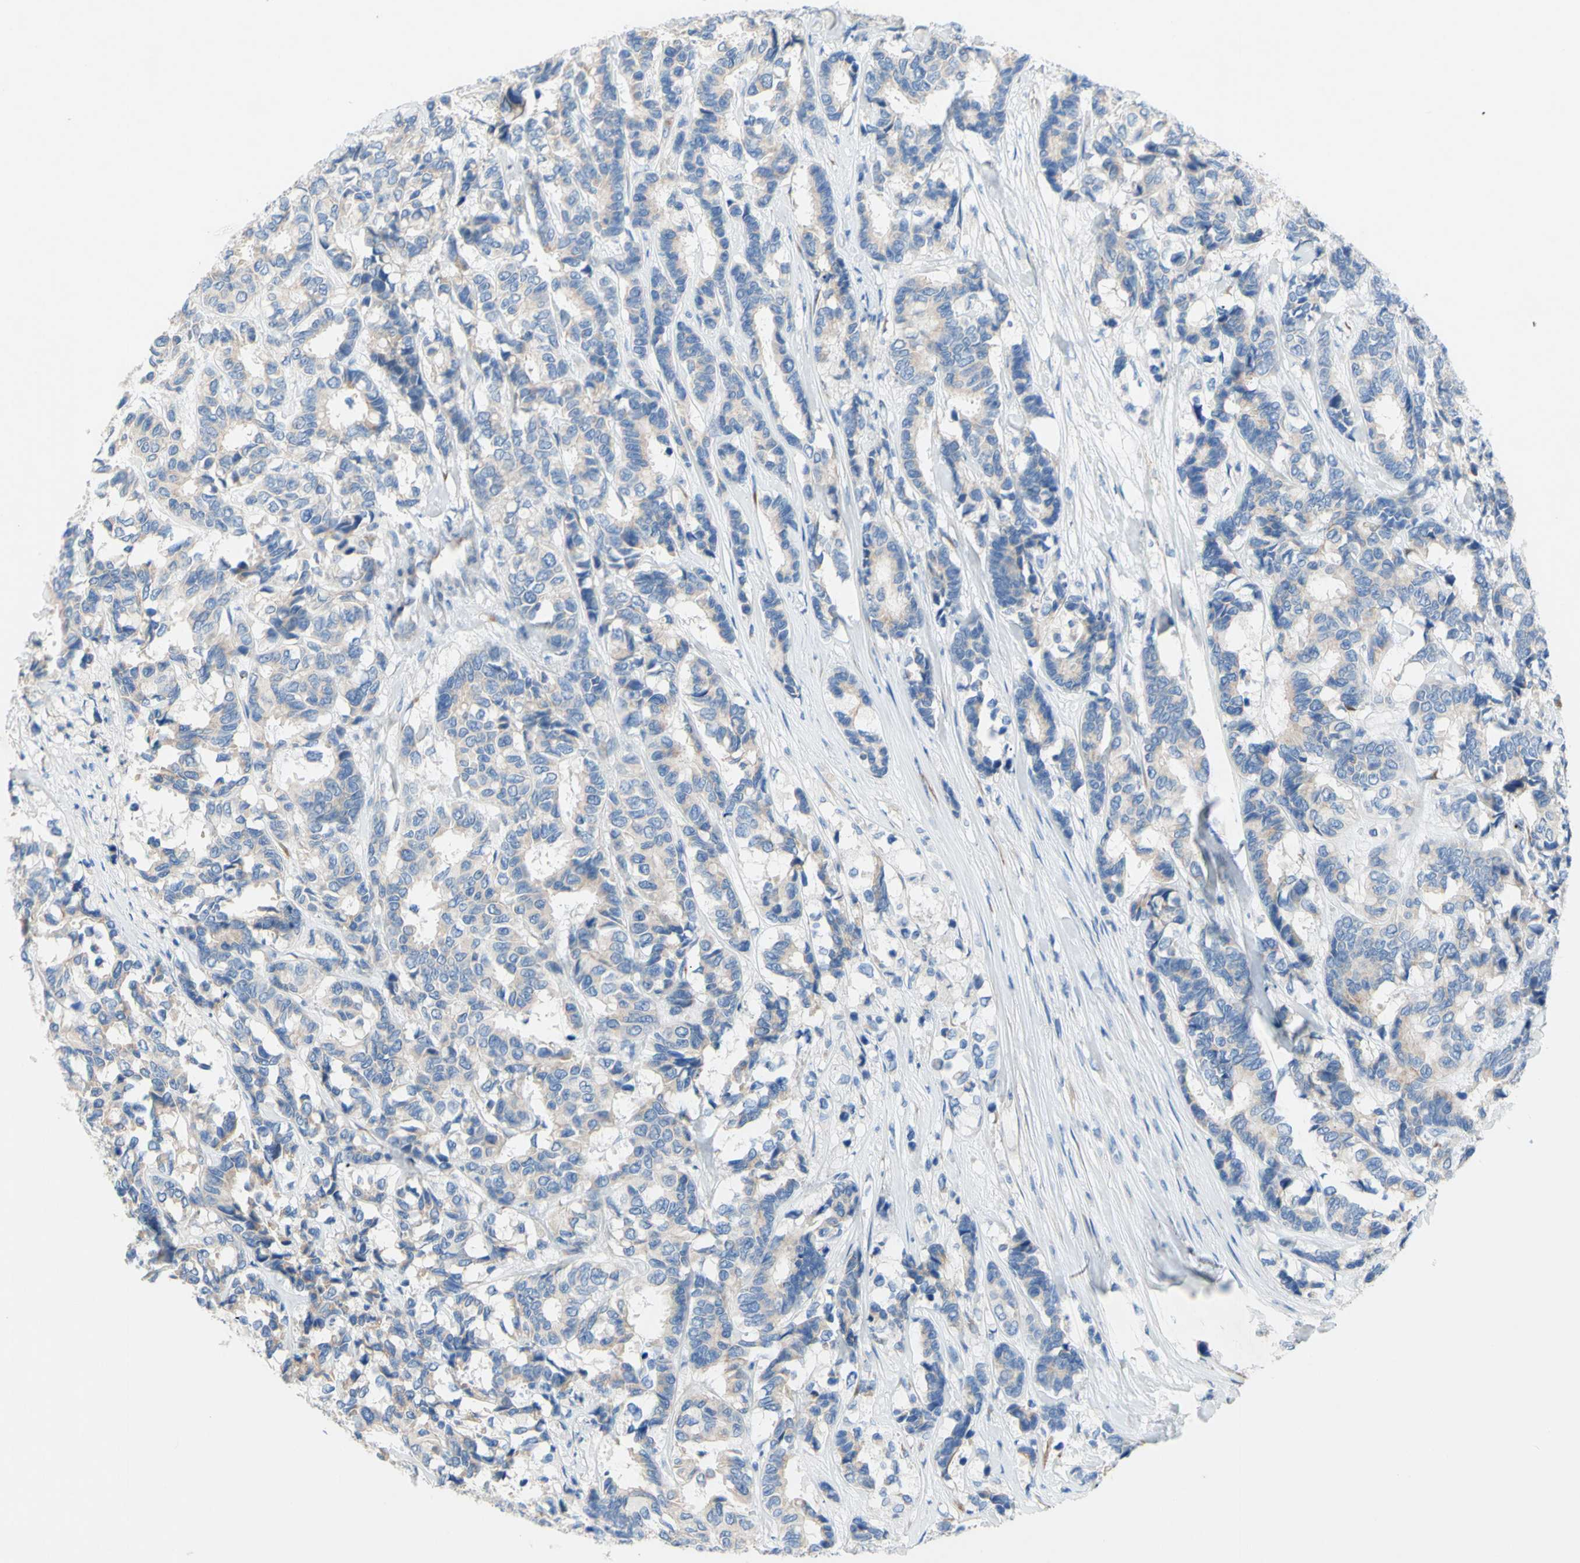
{"staining": {"intensity": "negative", "quantity": "none", "location": "none"}, "tissue": "breast cancer", "cell_type": "Tumor cells", "image_type": "cancer", "snomed": [{"axis": "morphology", "description": "Duct carcinoma"}, {"axis": "topography", "description": "Breast"}], "caption": "IHC histopathology image of neoplastic tissue: human infiltrating ductal carcinoma (breast) stained with DAB exhibits no significant protein staining in tumor cells.", "gene": "TMIGD2", "patient": {"sex": "female", "age": 87}}